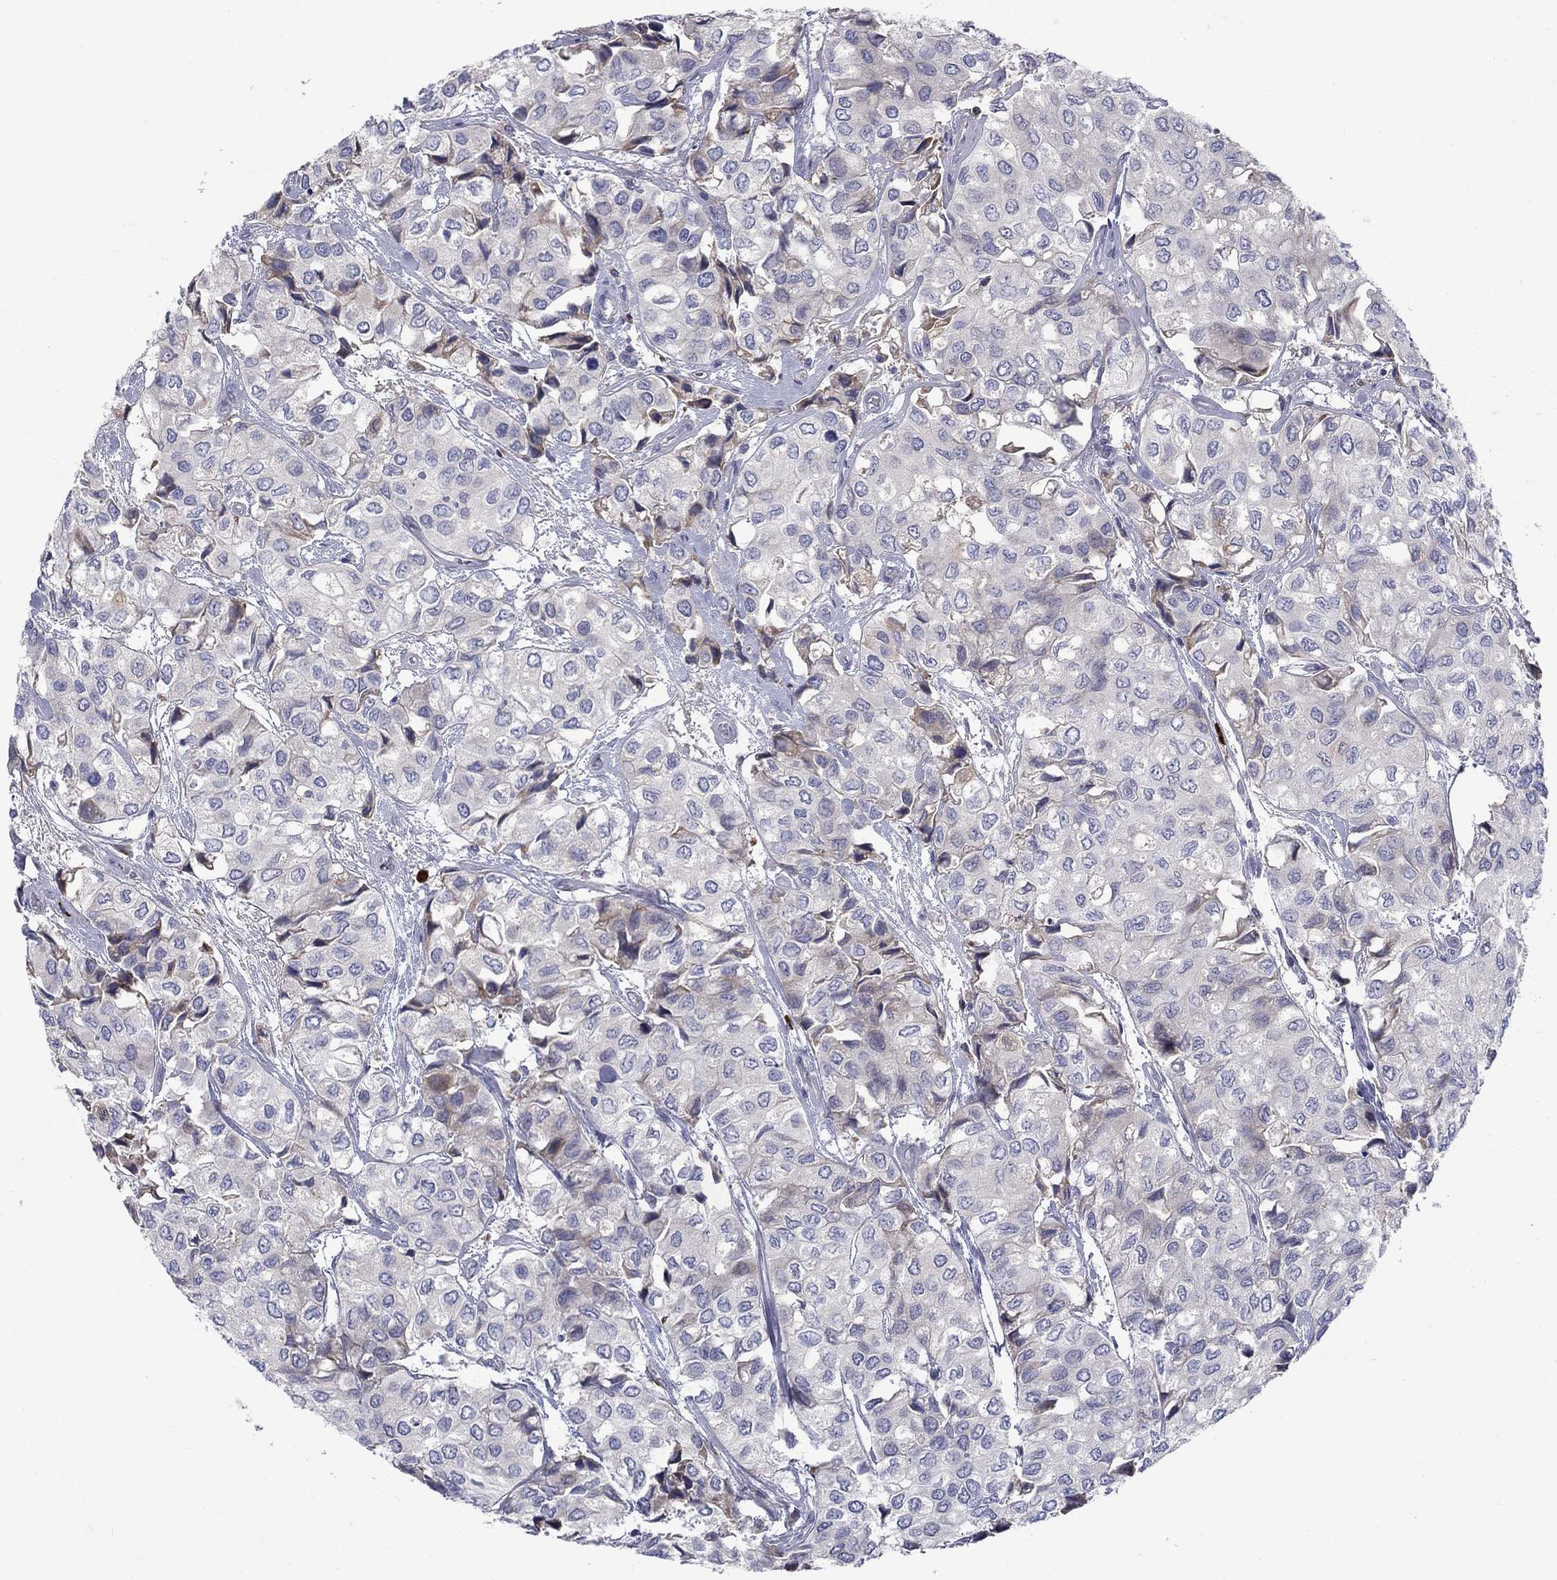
{"staining": {"intensity": "negative", "quantity": "none", "location": "none"}, "tissue": "urothelial cancer", "cell_type": "Tumor cells", "image_type": "cancer", "snomed": [{"axis": "morphology", "description": "Urothelial carcinoma, High grade"}, {"axis": "topography", "description": "Urinary bladder"}], "caption": "This is an immunohistochemistry histopathology image of human urothelial cancer. There is no positivity in tumor cells.", "gene": "ASNS", "patient": {"sex": "male", "age": 73}}